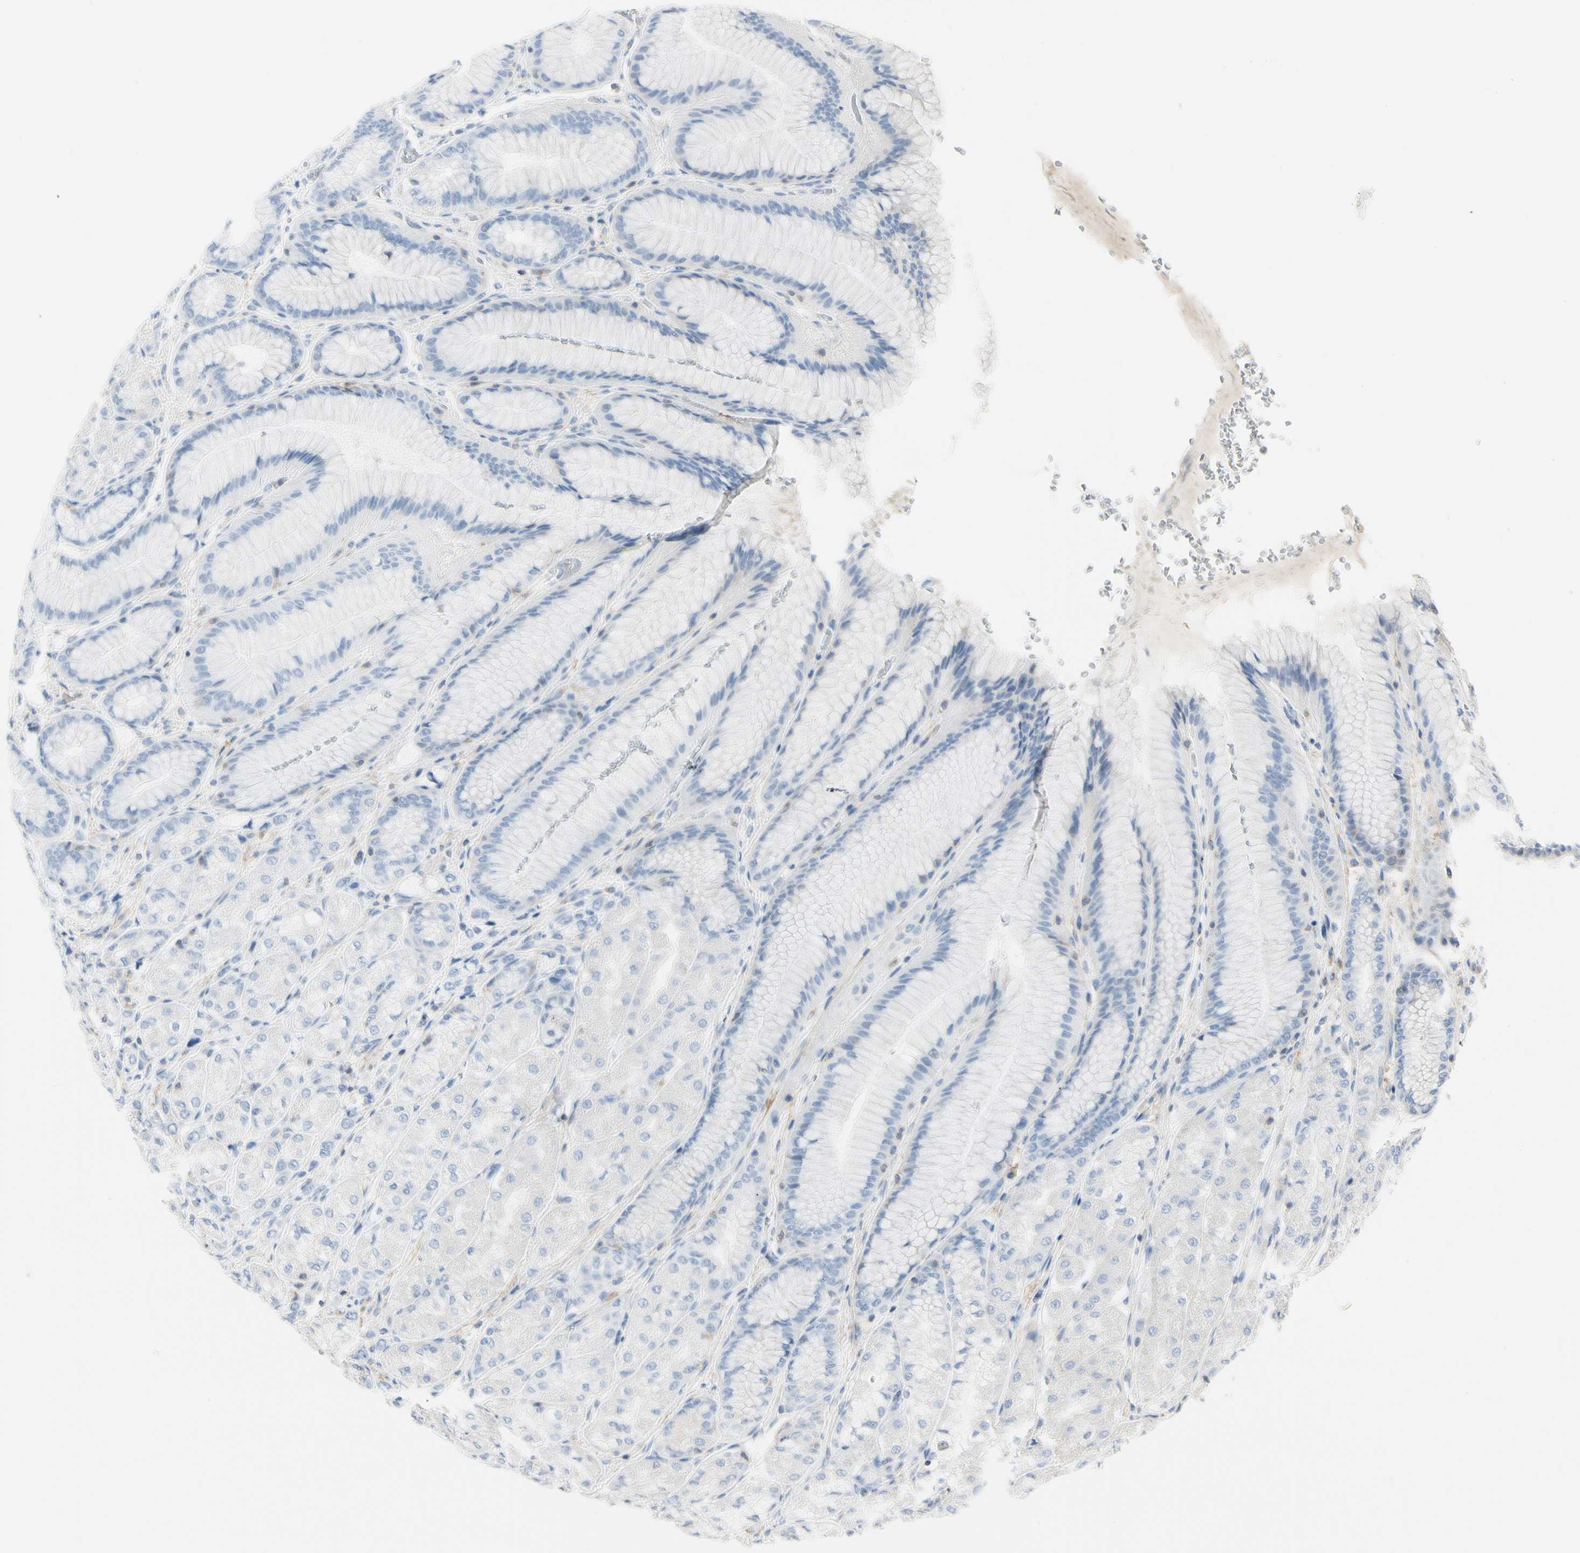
{"staining": {"intensity": "negative", "quantity": "none", "location": "none"}, "tissue": "stomach", "cell_type": "Glandular cells", "image_type": "normal", "snomed": [{"axis": "morphology", "description": "Normal tissue, NOS"}, {"axis": "morphology", "description": "Adenocarcinoma, NOS"}, {"axis": "topography", "description": "Stomach"}, {"axis": "topography", "description": "Stomach, lower"}], "caption": "The histopathology image reveals no staining of glandular cells in unremarkable stomach.", "gene": "CLEC2B", "patient": {"sex": "female", "age": 65}}